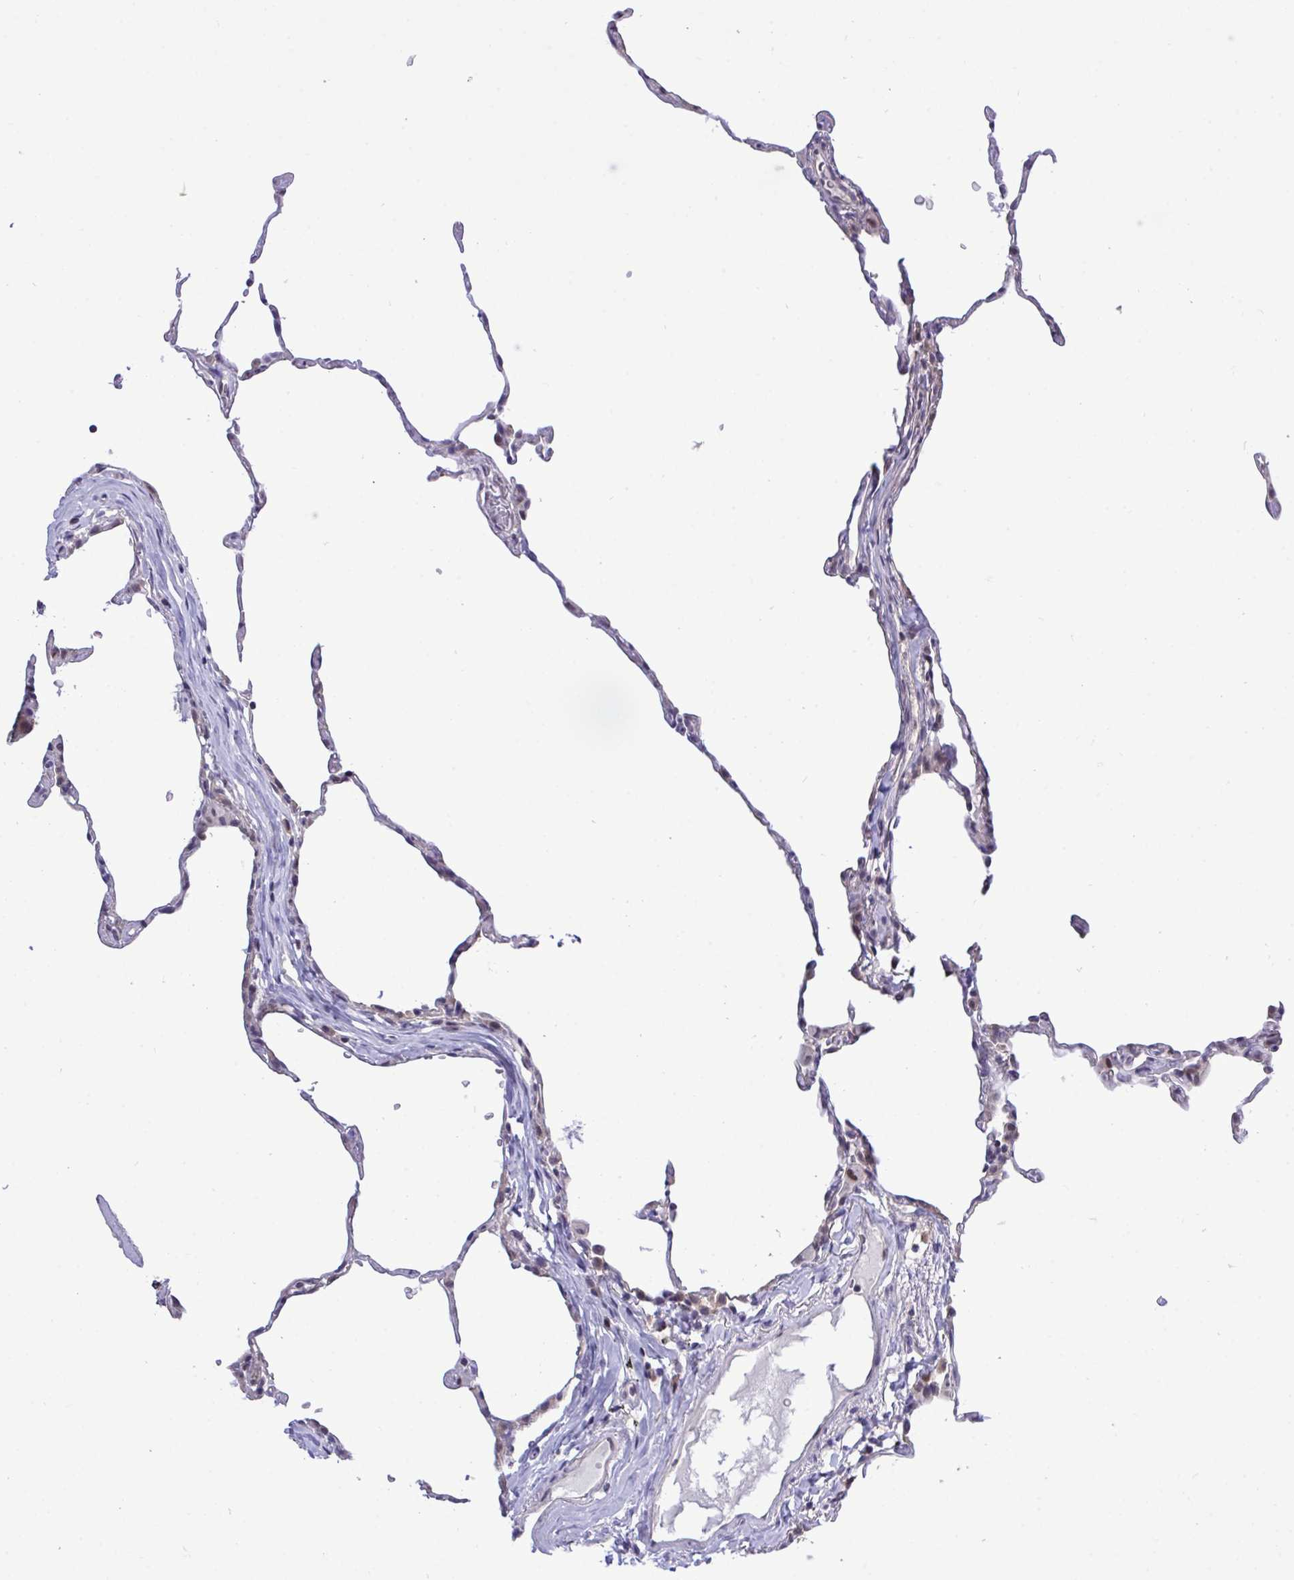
{"staining": {"intensity": "negative", "quantity": "none", "location": "none"}, "tissue": "lung", "cell_type": "Alveolar cells", "image_type": "normal", "snomed": [{"axis": "morphology", "description": "Normal tissue, NOS"}, {"axis": "topography", "description": "Lung"}], "caption": "There is no significant expression in alveolar cells of lung. The staining is performed using DAB brown chromogen with nuclei counter-stained in using hematoxylin.", "gene": "ZNF444", "patient": {"sex": "female", "age": 57}}